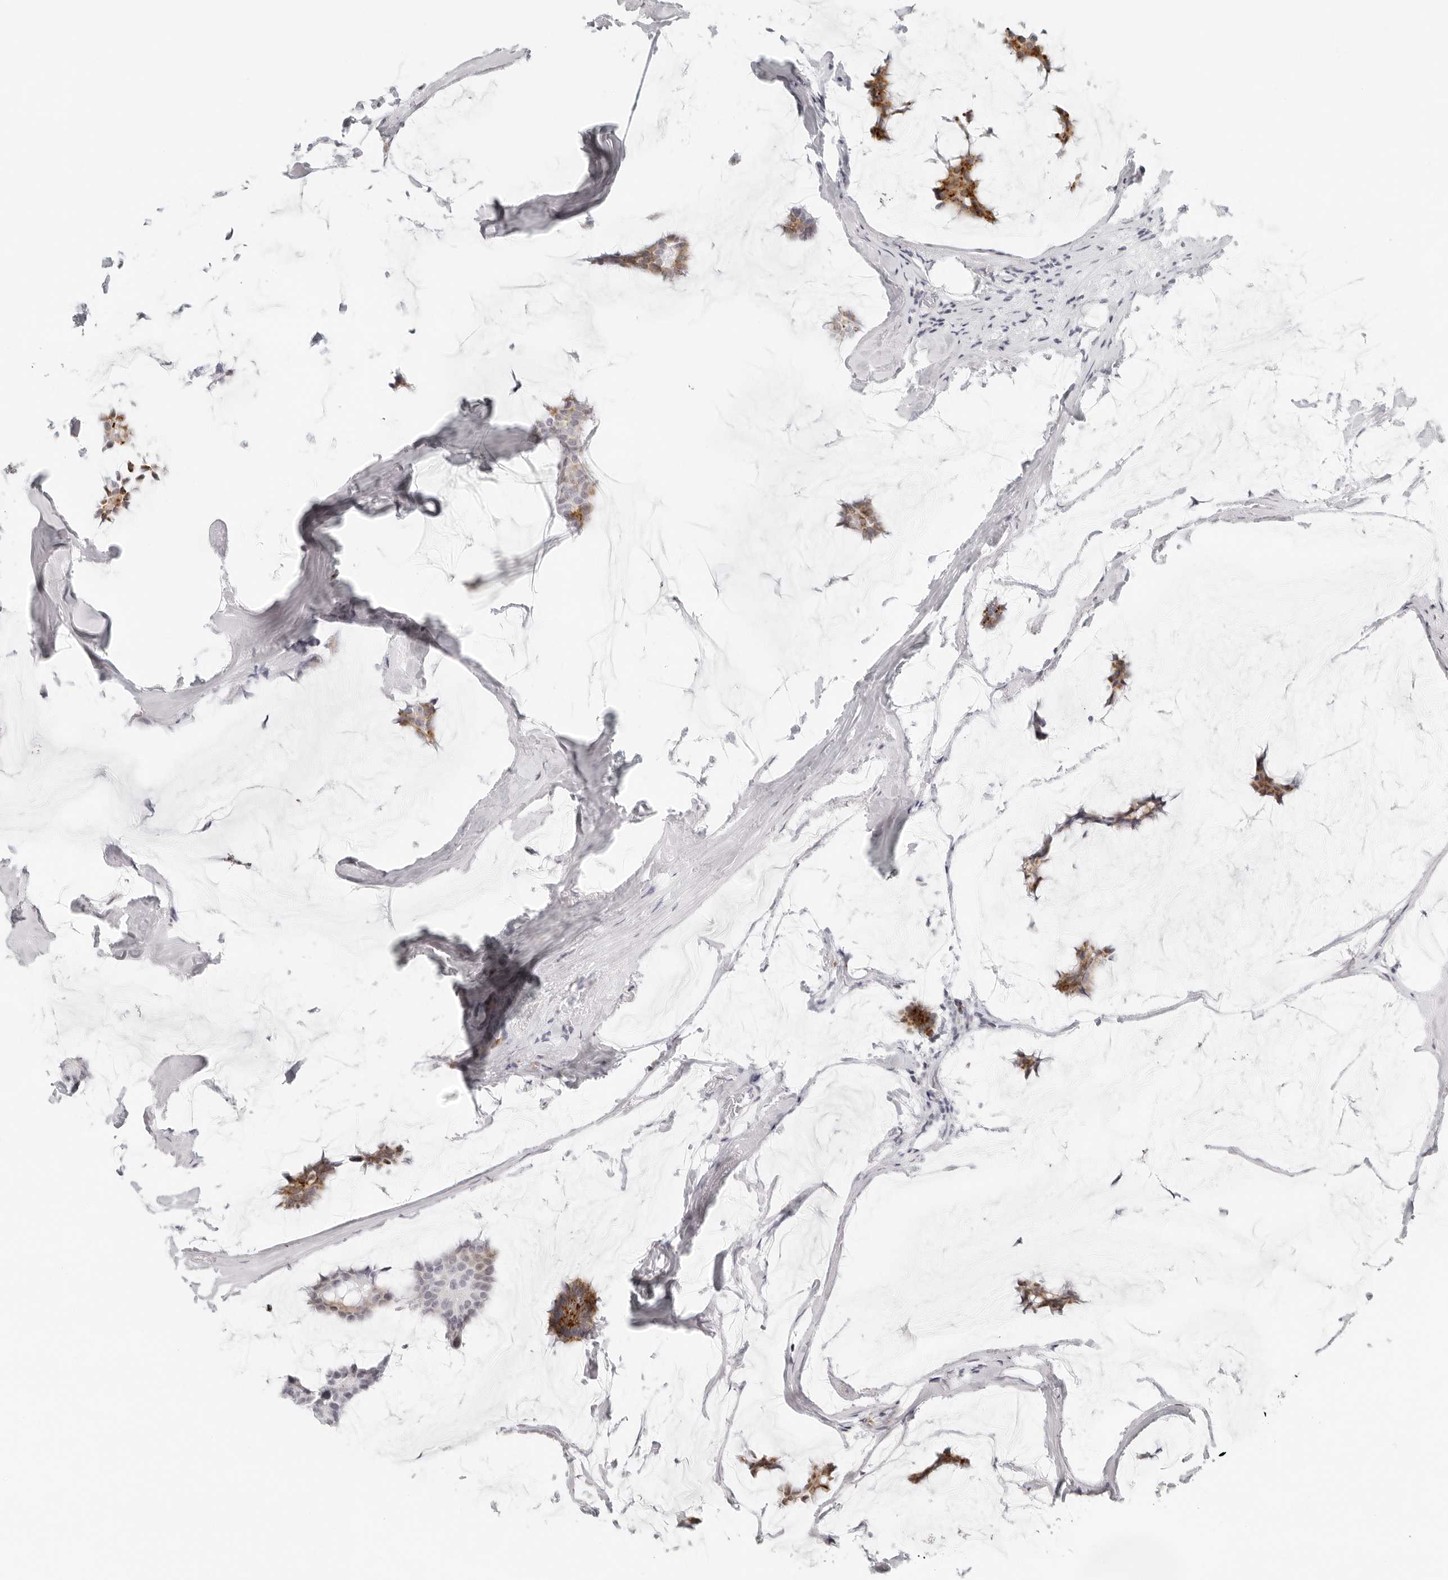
{"staining": {"intensity": "moderate", "quantity": ">75%", "location": "cytoplasmic/membranous"}, "tissue": "breast cancer", "cell_type": "Tumor cells", "image_type": "cancer", "snomed": [{"axis": "morphology", "description": "Duct carcinoma"}, {"axis": "topography", "description": "Breast"}], "caption": "Human breast intraductal carcinoma stained for a protein (brown) displays moderate cytoplasmic/membranous positive staining in about >75% of tumor cells.", "gene": "RPS6KC1", "patient": {"sex": "female", "age": 93}}